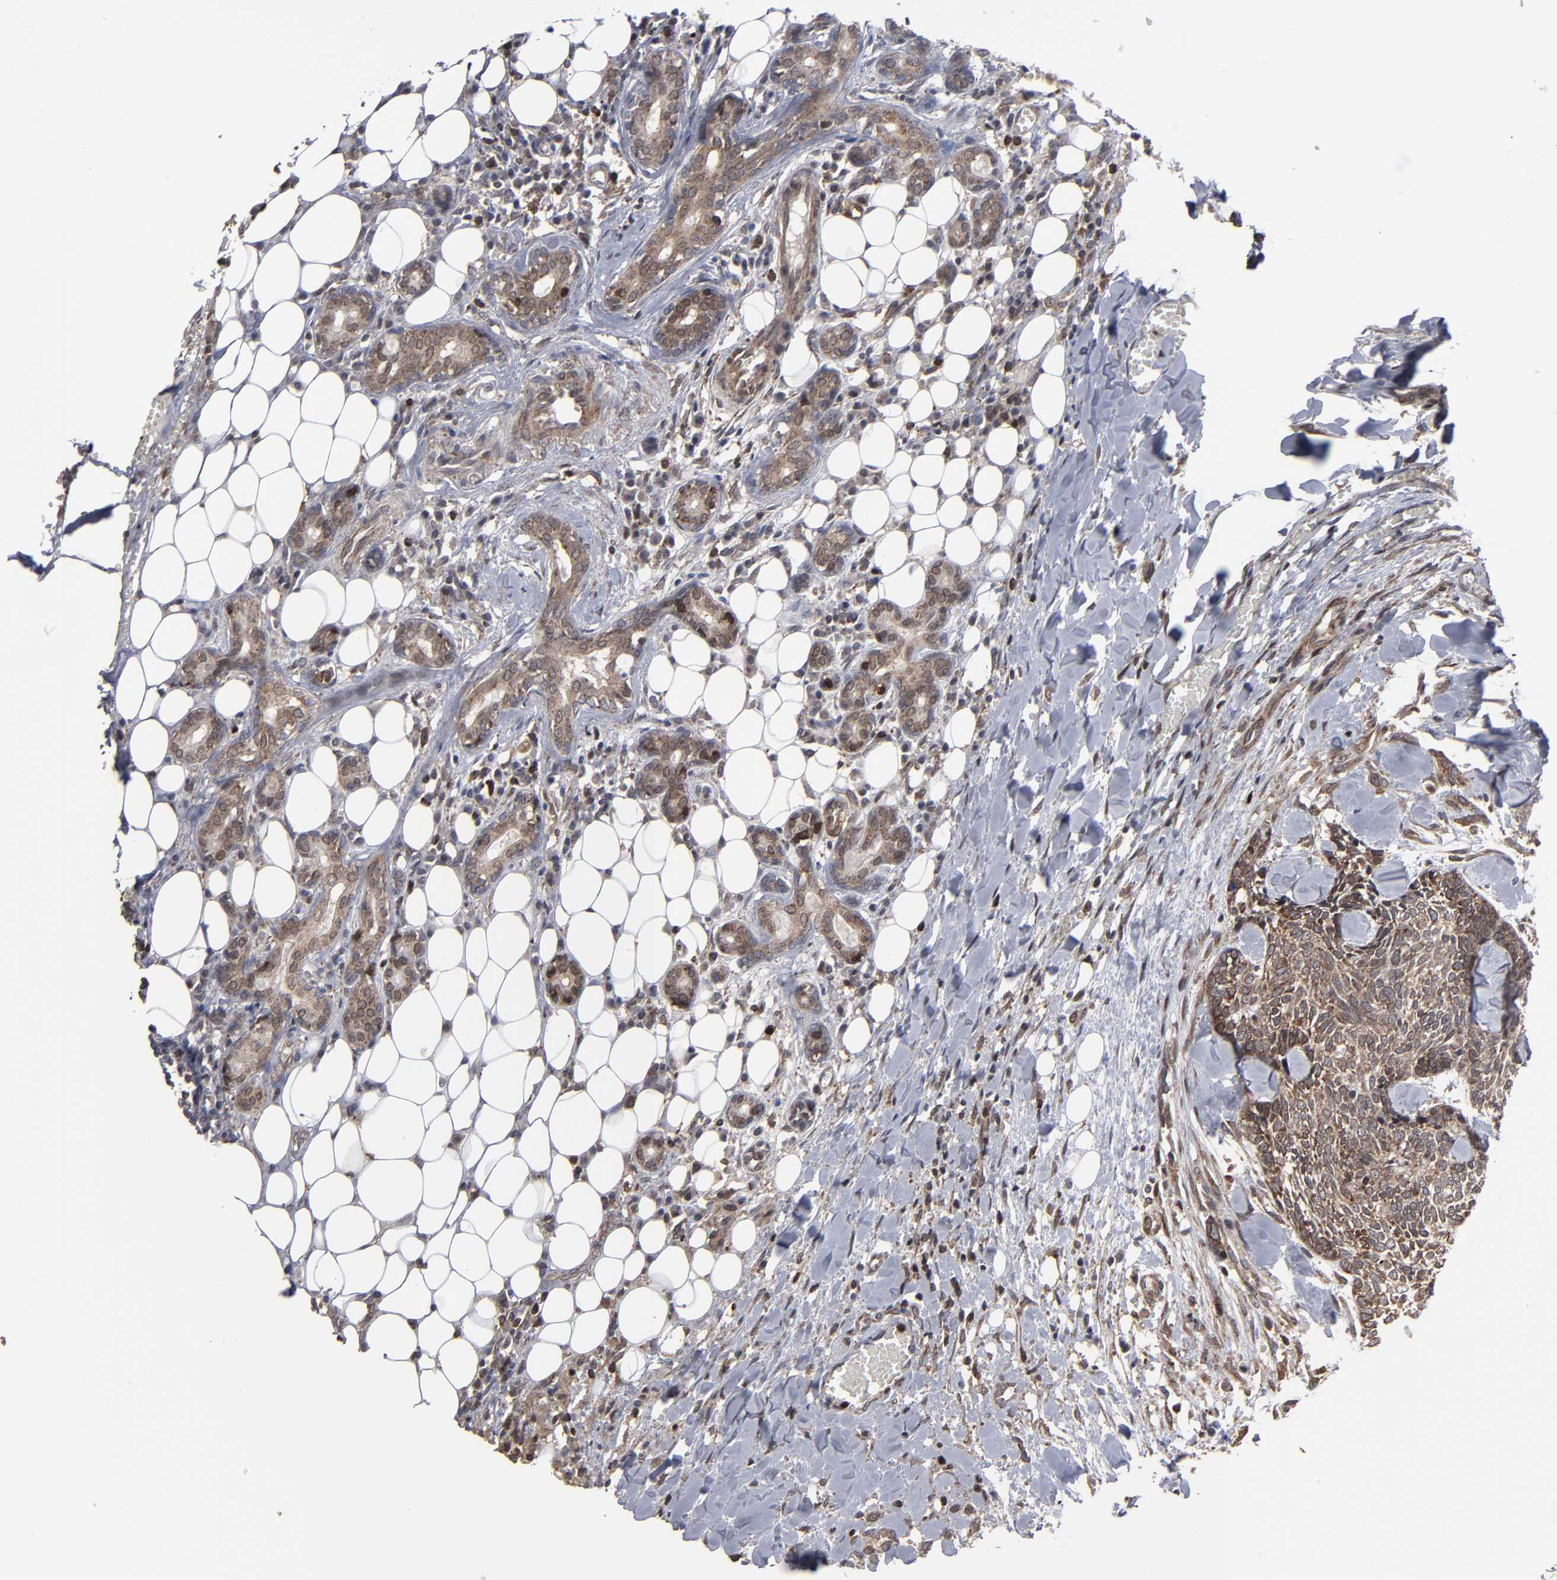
{"staining": {"intensity": "moderate", "quantity": ">75%", "location": "cytoplasmic/membranous,nuclear"}, "tissue": "head and neck cancer", "cell_type": "Tumor cells", "image_type": "cancer", "snomed": [{"axis": "morphology", "description": "Squamous cell carcinoma, NOS"}, {"axis": "topography", "description": "Salivary gland"}, {"axis": "topography", "description": "Head-Neck"}], "caption": "Head and neck squamous cell carcinoma was stained to show a protein in brown. There is medium levels of moderate cytoplasmic/membranous and nuclear staining in about >75% of tumor cells. (DAB (3,3'-diaminobenzidine) IHC with brightfield microscopy, high magnification).", "gene": "KIAA2026", "patient": {"sex": "male", "age": 70}}